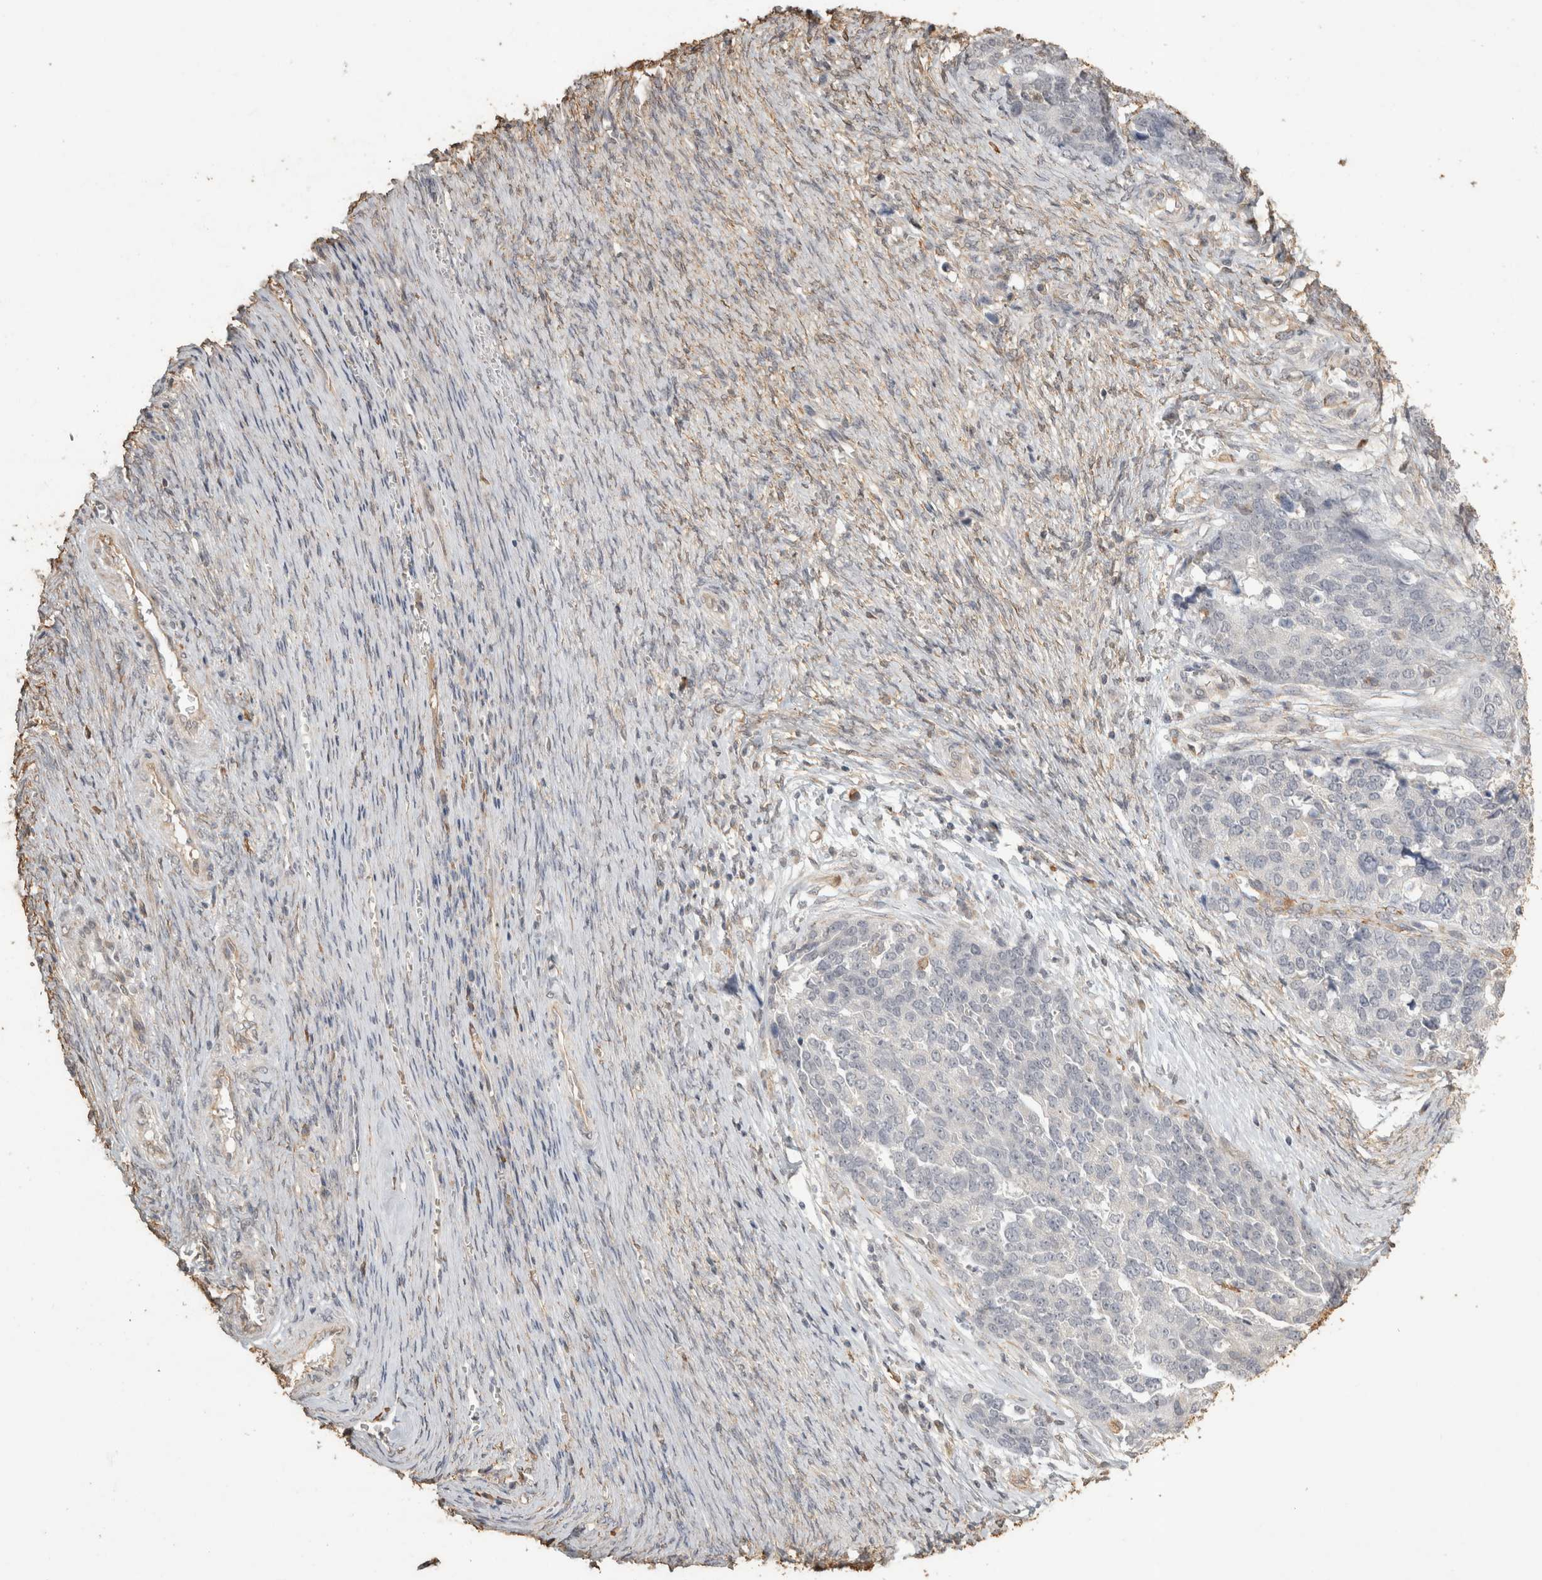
{"staining": {"intensity": "negative", "quantity": "none", "location": "none"}, "tissue": "ovarian cancer", "cell_type": "Tumor cells", "image_type": "cancer", "snomed": [{"axis": "morphology", "description": "Cystadenocarcinoma, serous, NOS"}, {"axis": "topography", "description": "Ovary"}], "caption": "A micrograph of ovarian serous cystadenocarcinoma stained for a protein displays no brown staining in tumor cells.", "gene": "REPS2", "patient": {"sex": "female", "age": 44}}